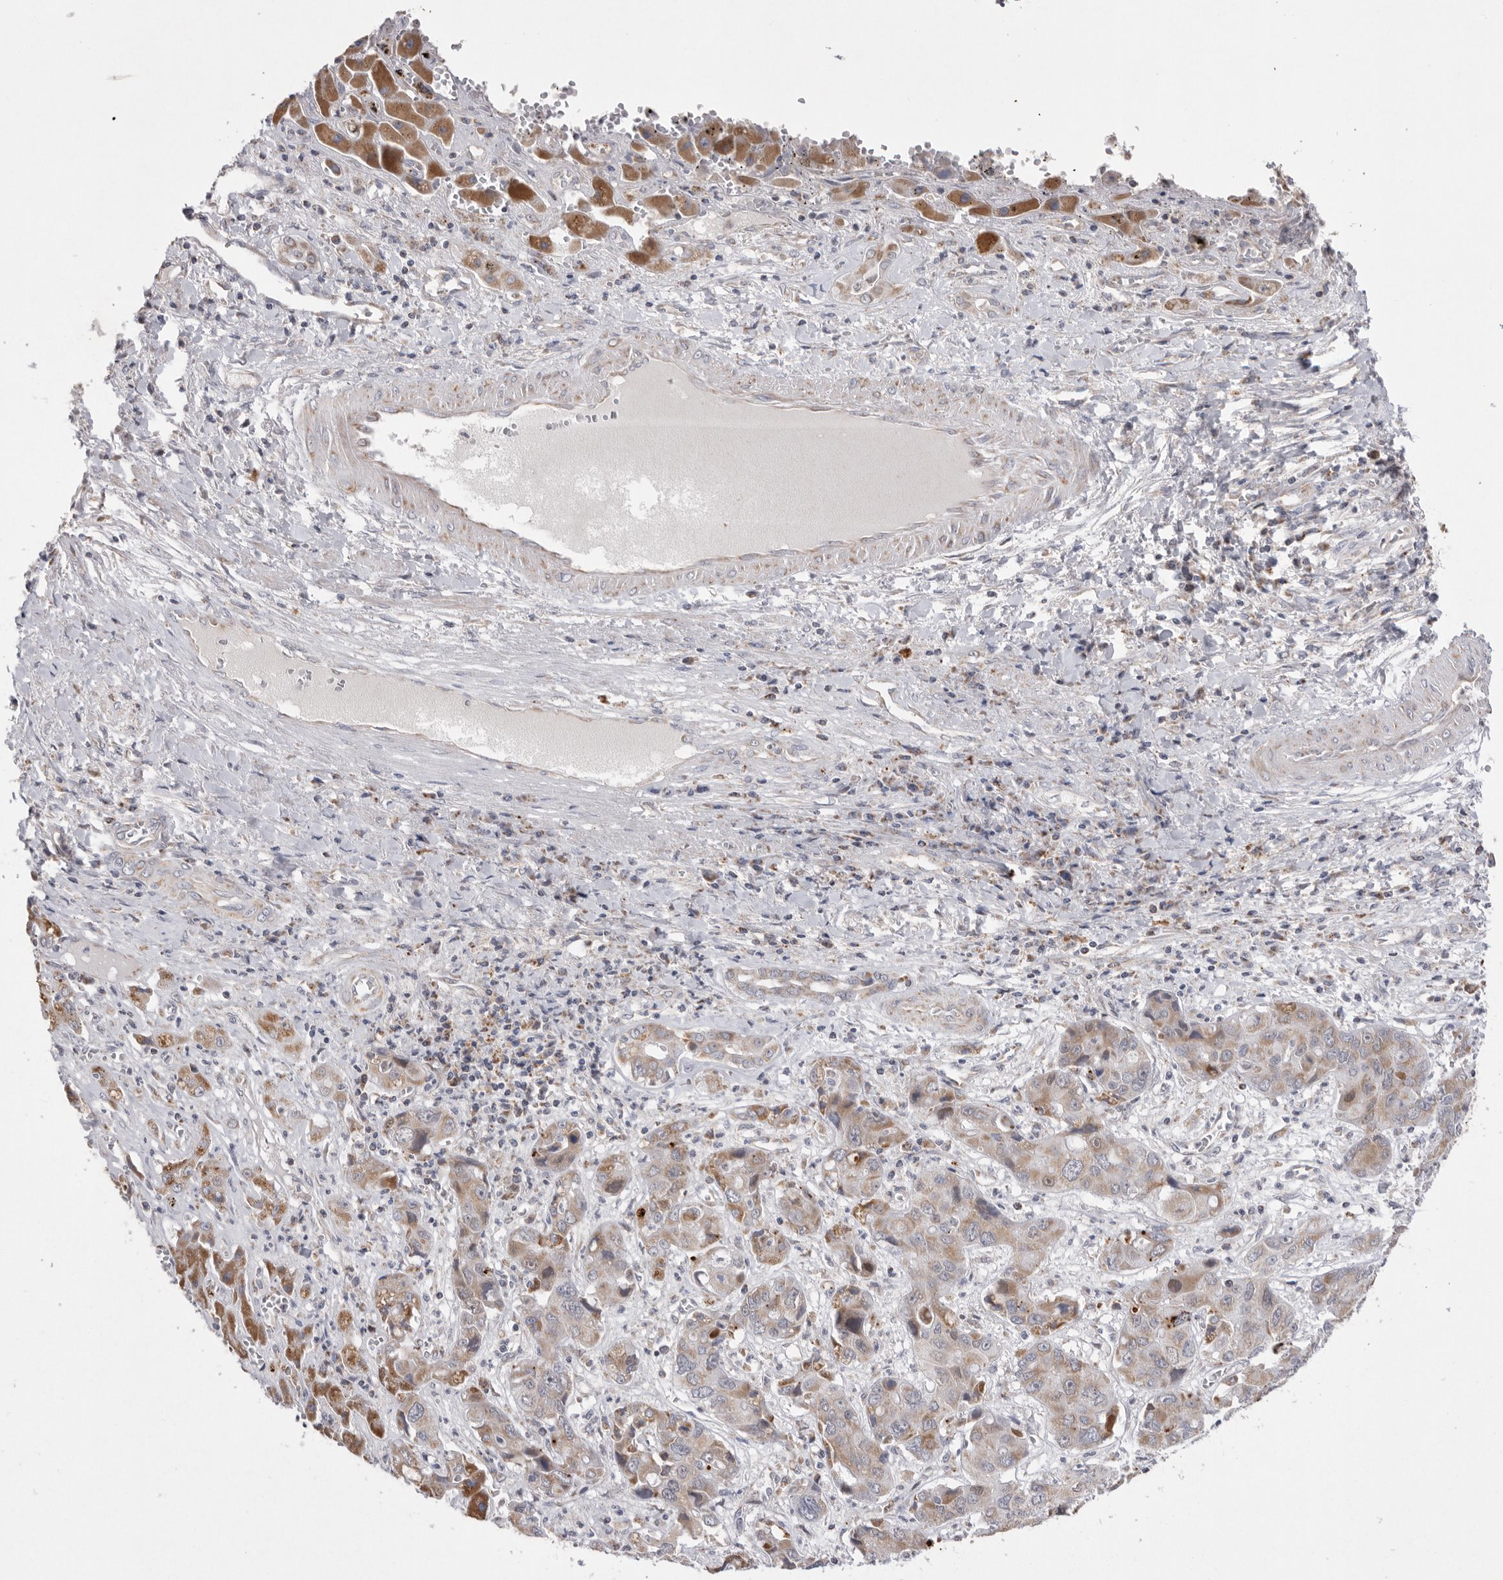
{"staining": {"intensity": "moderate", "quantity": "<25%", "location": "cytoplasmic/membranous"}, "tissue": "liver cancer", "cell_type": "Tumor cells", "image_type": "cancer", "snomed": [{"axis": "morphology", "description": "Cholangiocarcinoma"}, {"axis": "topography", "description": "Liver"}], "caption": "Immunohistochemical staining of human liver cancer exhibits moderate cytoplasmic/membranous protein expression in approximately <25% of tumor cells.", "gene": "VDAC3", "patient": {"sex": "male", "age": 67}}